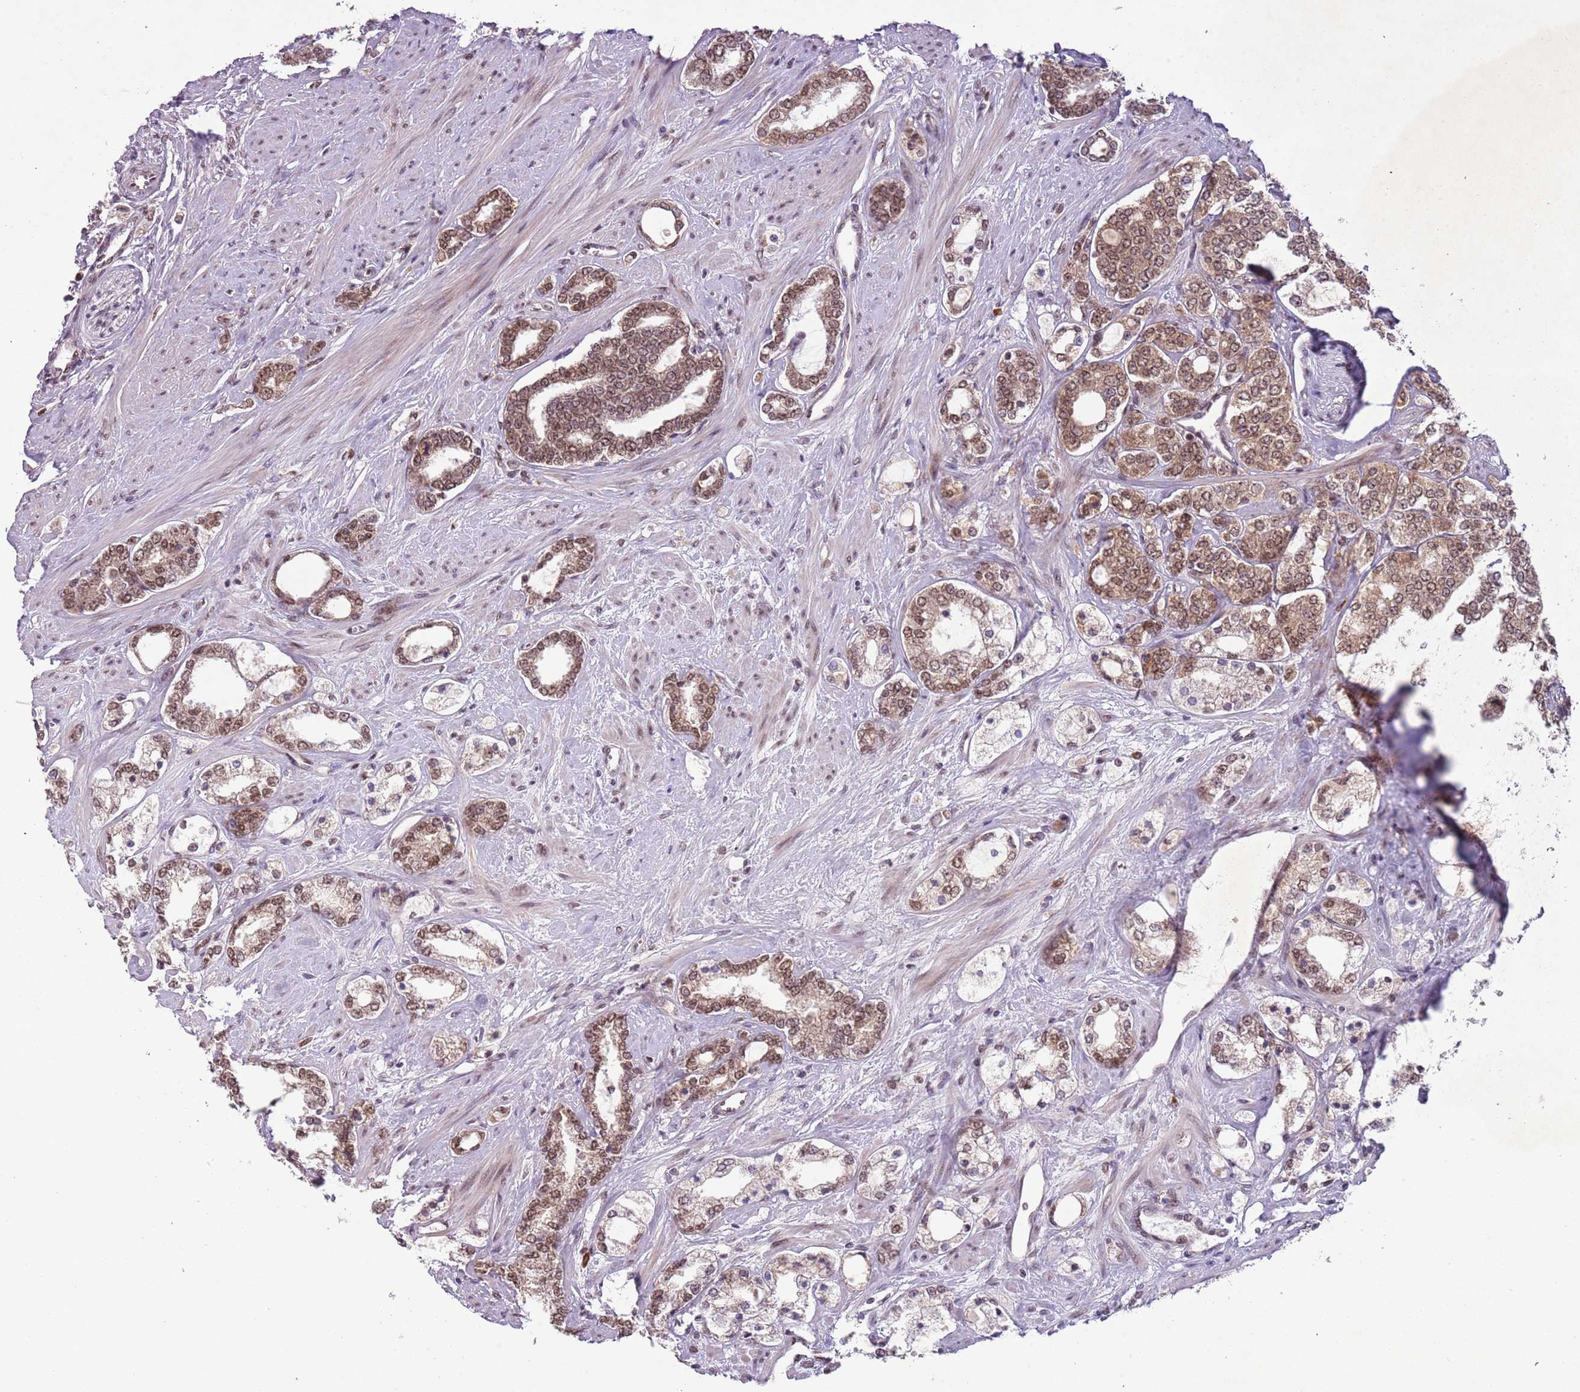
{"staining": {"intensity": "moderate", "quantity": ">75%", "location": "cytoplasmic/membranous,nuclear"}, "tissue": "prostate cancer", "cell_type": "Tumor cells", "image_type": "cancer", "snomed": [{"axis": "morphology", "description": "Adenocarcinoma, High grade"}, {"axis": "topography", "description": "Prostate"}], "caption": "Protein expression analysis of human prostate adenocarcinoma (high-grade) reveals moderate cytoplasmic/membranous and nuclear positivity in about >75% of tumor cells.", "gene": "FAM120AOS", "patient": {"sex": "male", "age": 64}}